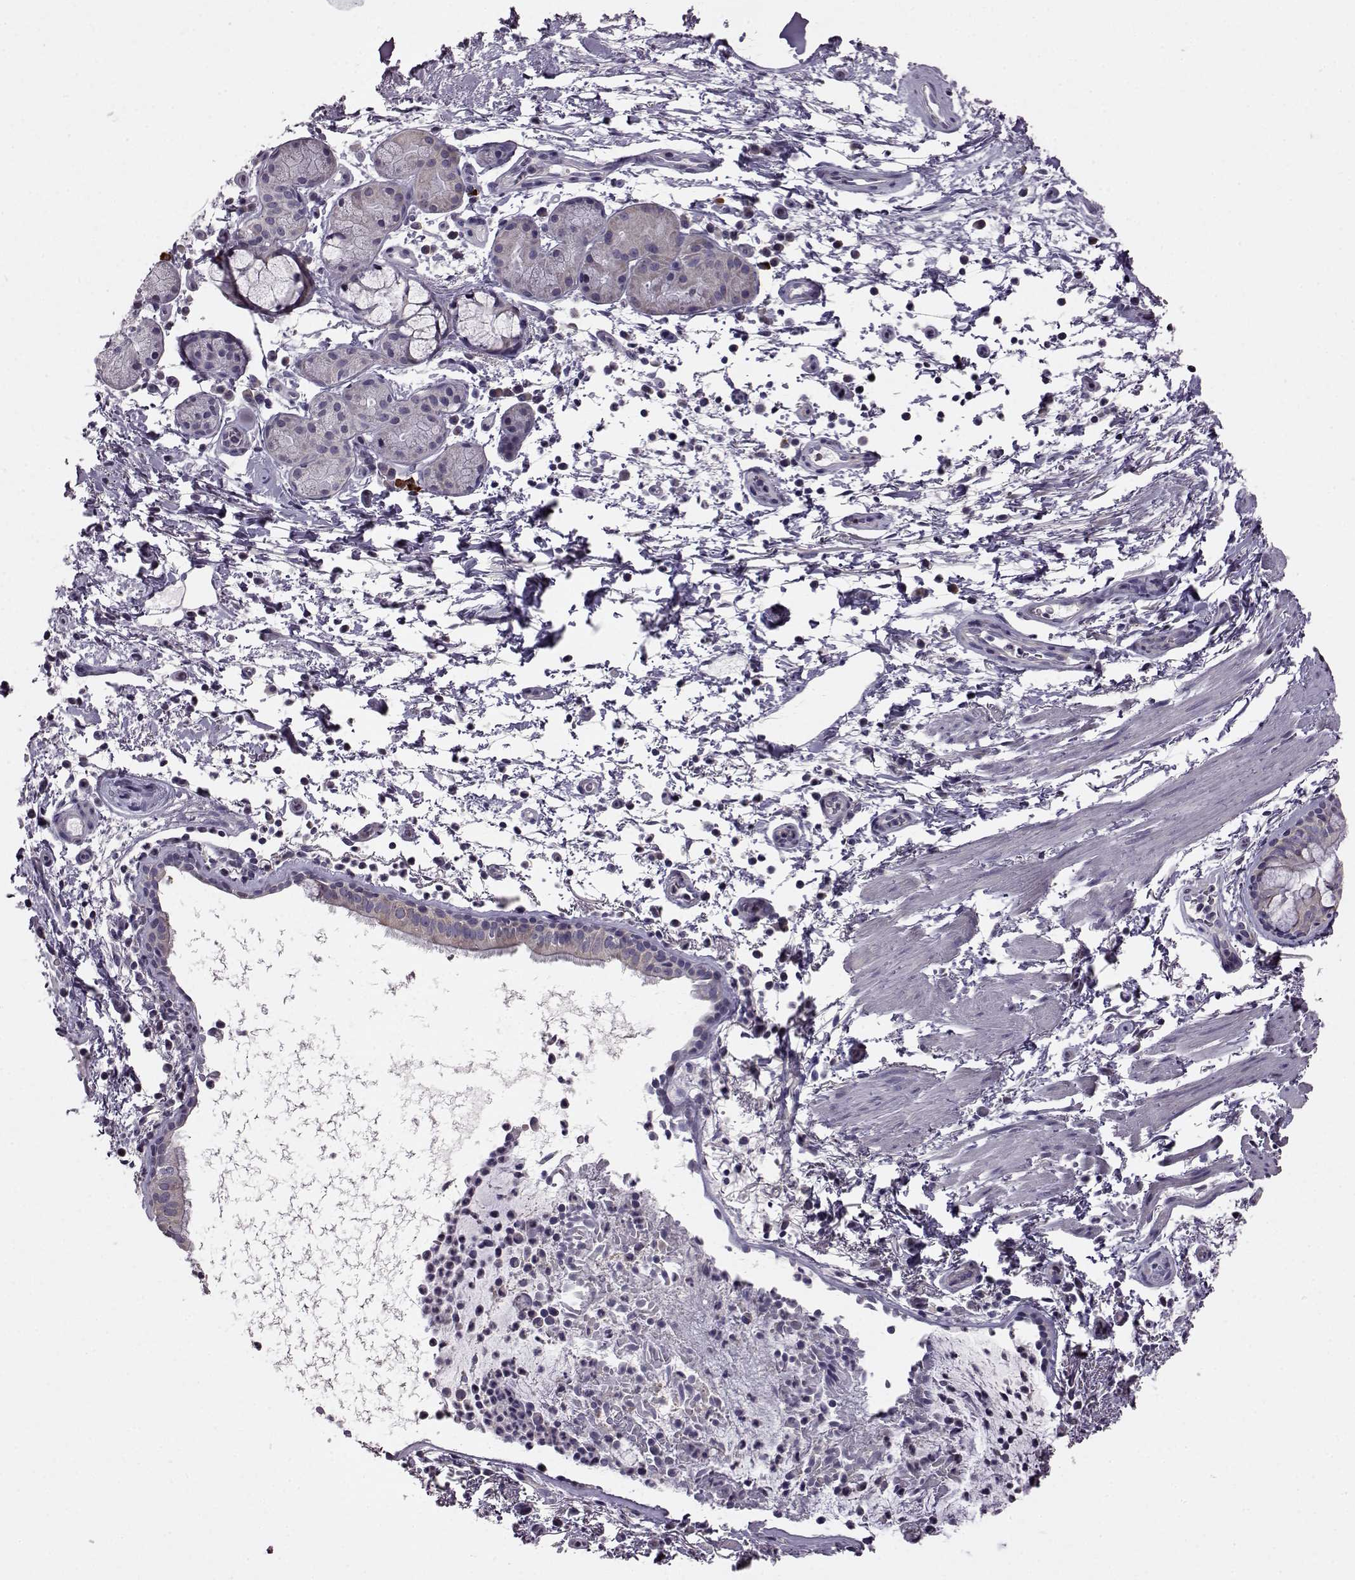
{"staining": {"intensity": "negative", "quantity": "none", "location": "none"}, "tissue": "bronchus", "cell_type": "Respiratory epithelial cells", "image_type": "normal", "snomed": [{"axis": "morphology", "description": "Normal tissue, NOS"}, {"axis": "topography", "description": "Bronchus"}], "caption": "DAB immunohistochemical staining of normal human bronchus shows no significant expression in respiratory epithelial cells. Nuclei are stained in blue.", "gene": "ADGRG2", "patient": {"sex": "female", "age": 64}}